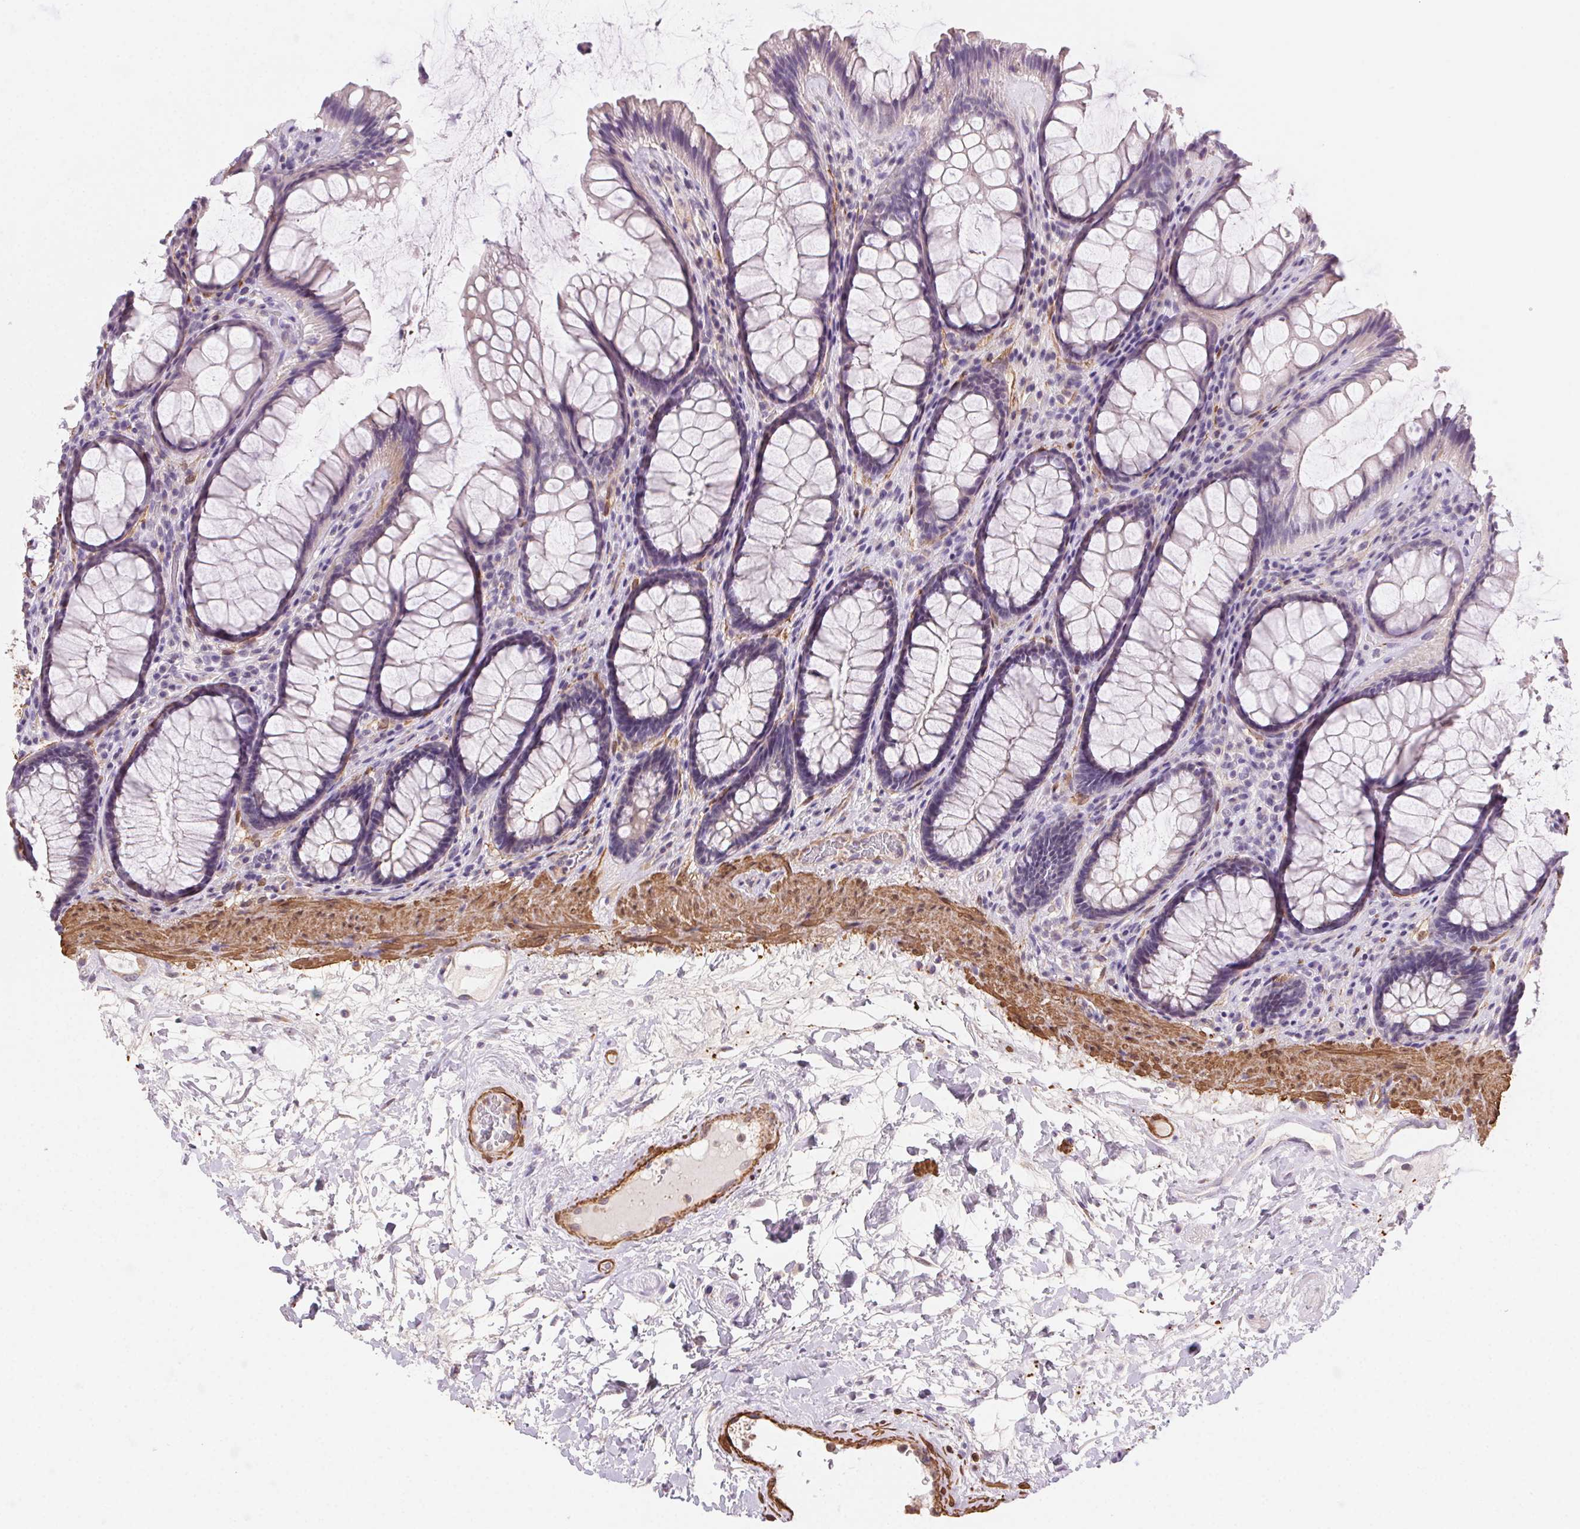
{"staining": {"intensity": "negative", "quantity": "none", "location": "none"}, "tissue": "rectum", "cell_type": "Glandular cells", "image_type": "normal", "snomed": [{"axis": "morphology", "description": "Normal tissue, NOS"}, {"axis": "topography", "description": "Rectum"}], "caption": "Immunohistochemical staining of unremarkable rectum exhibits no significant expression in glandular cells.", "gene": "GPX8", "patient": {"sex": "male", "age": 72}}